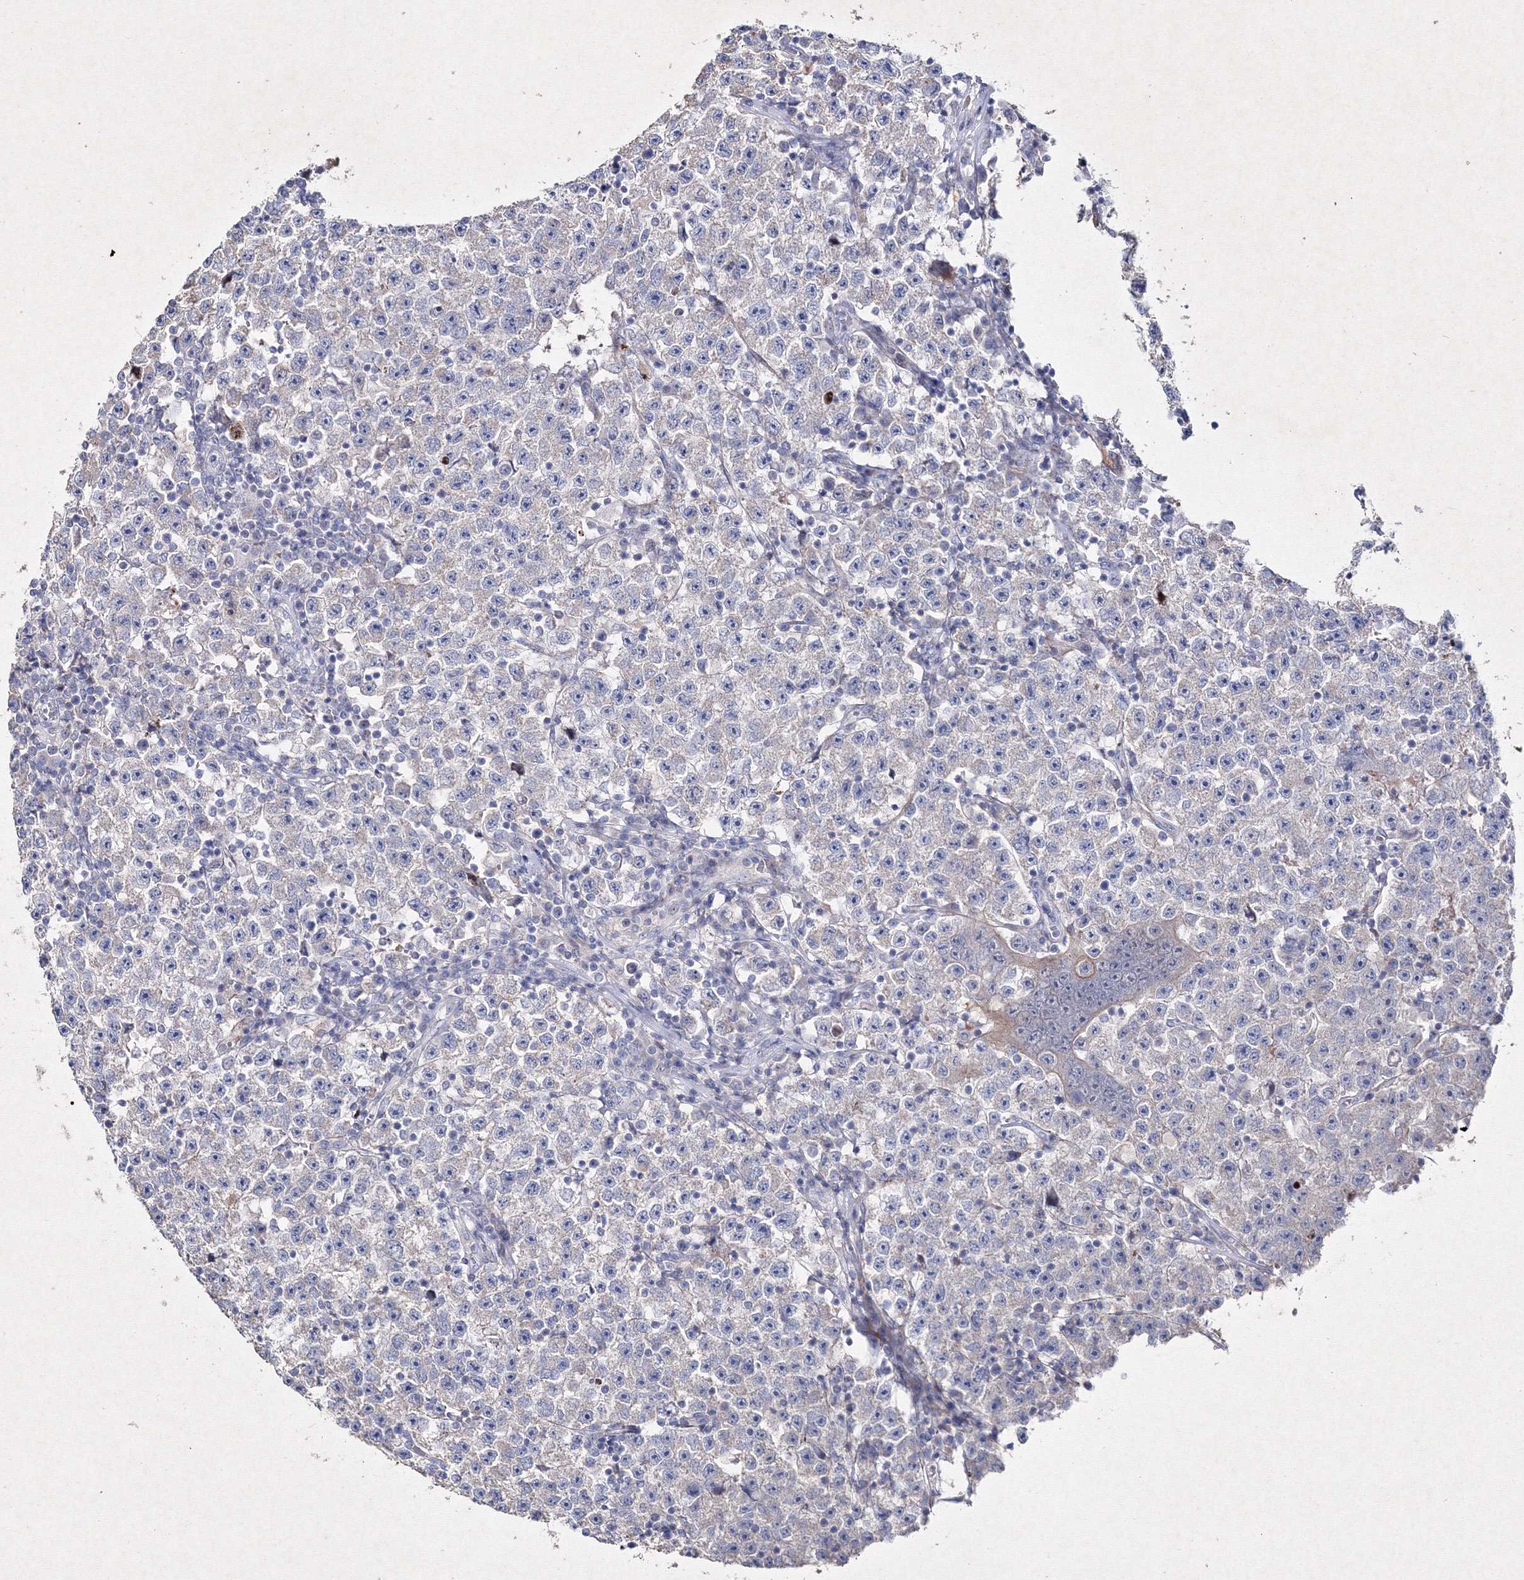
{"staining": {"intensity": "negative", "quantity": "none", "location": "none"}, "tissue": "testis cancer", "cell_type": "Tumor cells", "image_type": "cancer", "snomed": [{"axis": "morphology", "description": "Seminoma, NOS"}, {"axis": "topography", "description": "Testis"}], "caption": "Tumor cells show no significant staining in seminoma (testis).", "gene": "SMIM29", "patient": {"sex": "male", "age": 22}}